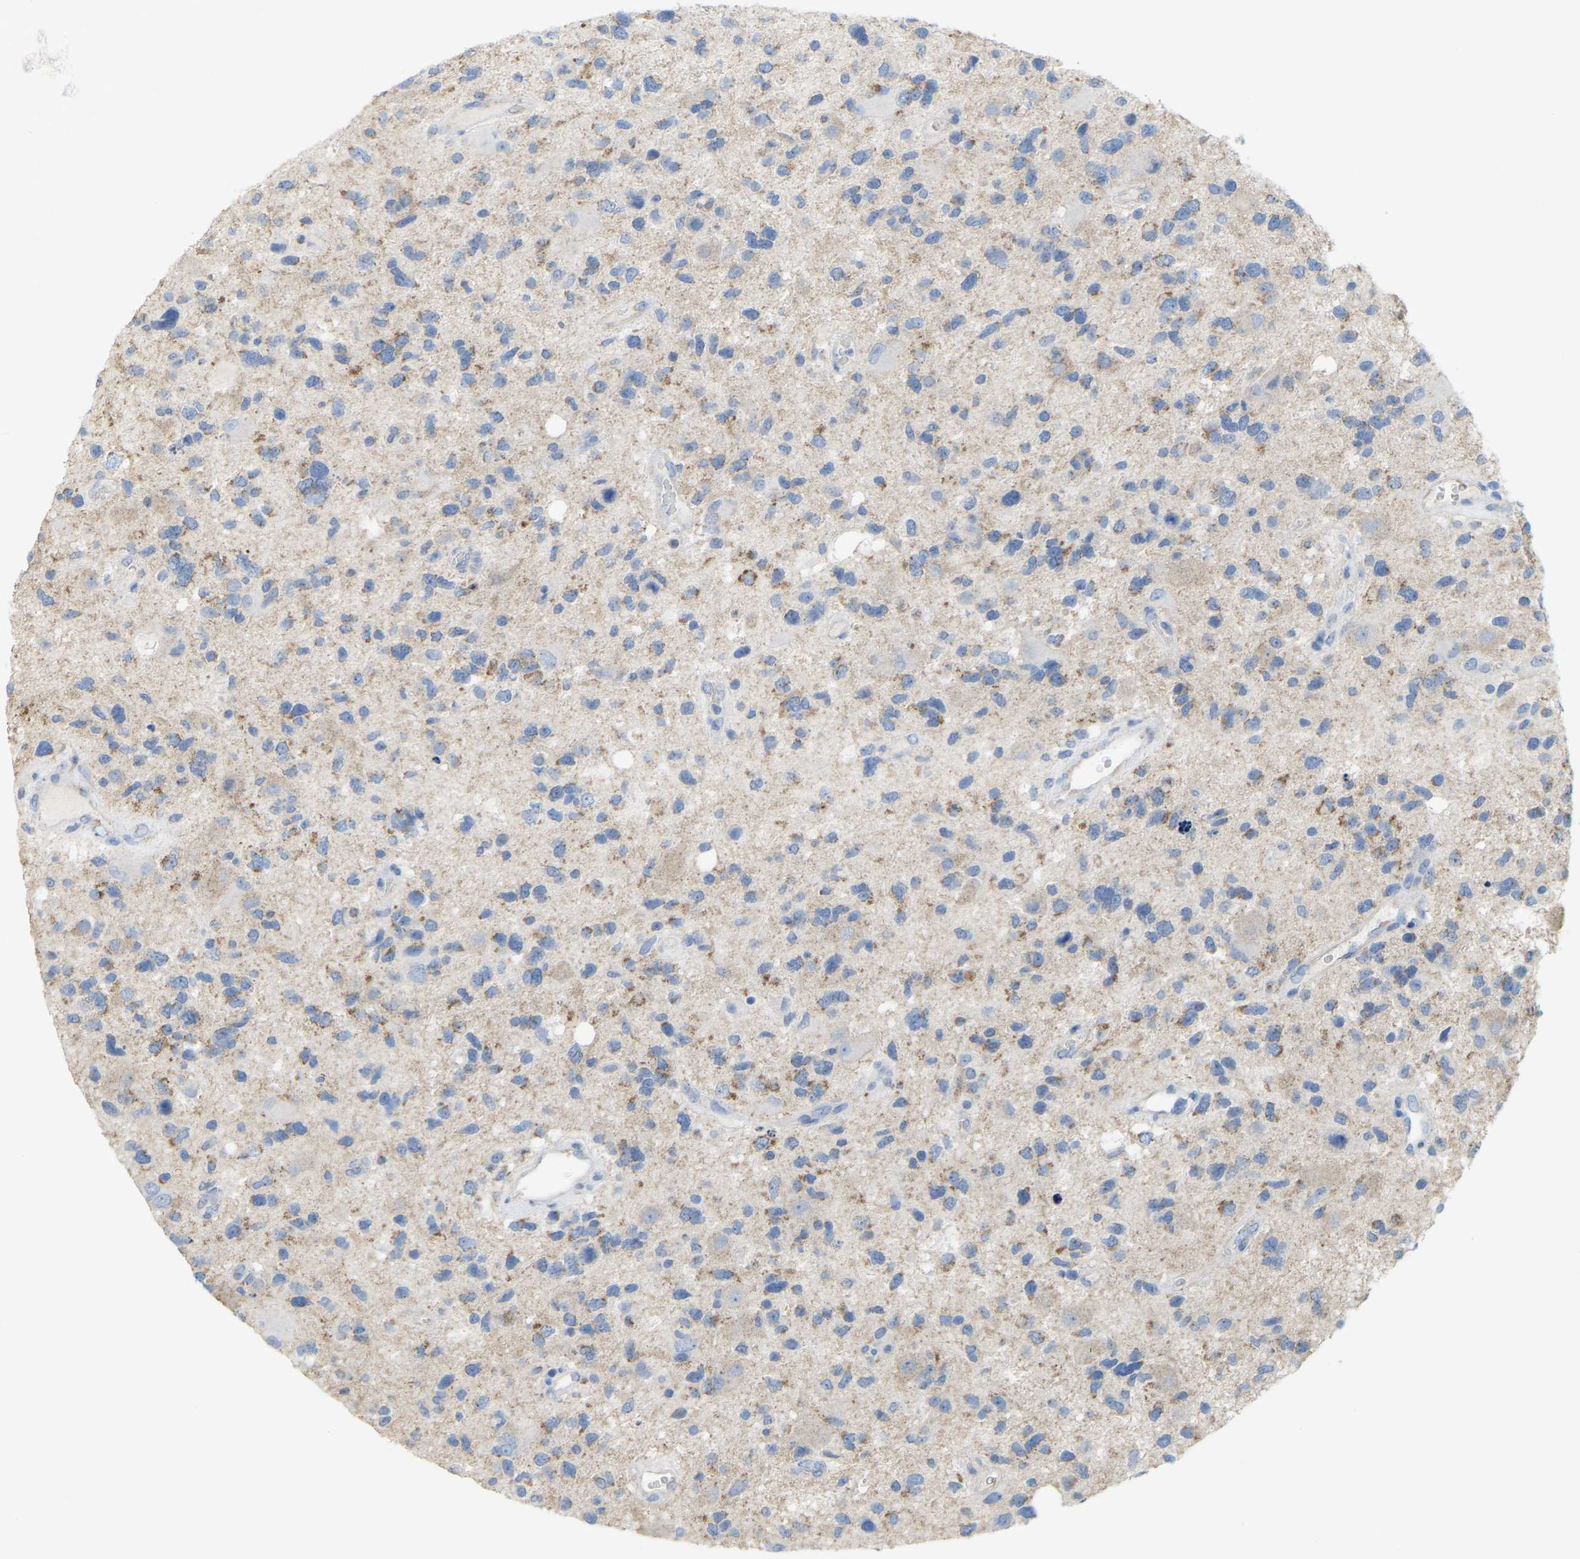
{"staining": {"intensity": "moderate", "quantity": "<25%", "location": "cytoplasmic/membranous"}, "tissue": "glioma", "cell_type": "Tumor cells", "image_type": "cancer", "snomed": [{"axis": "morphology", "description": "Glioma, malignant, High grade"}, {"axis": "topography", "description": "Brain"}], "caption": "Immunohistochemistry (IHC) (DAB (3,3'-diaminobenzidine)) staining of human glioma displays moderate cytoplasmic/membranous protein positivity in approximately <25% of tumor cells.", "gene": "SERPINB5", "patient": {"sex": "male", "age": 33}}